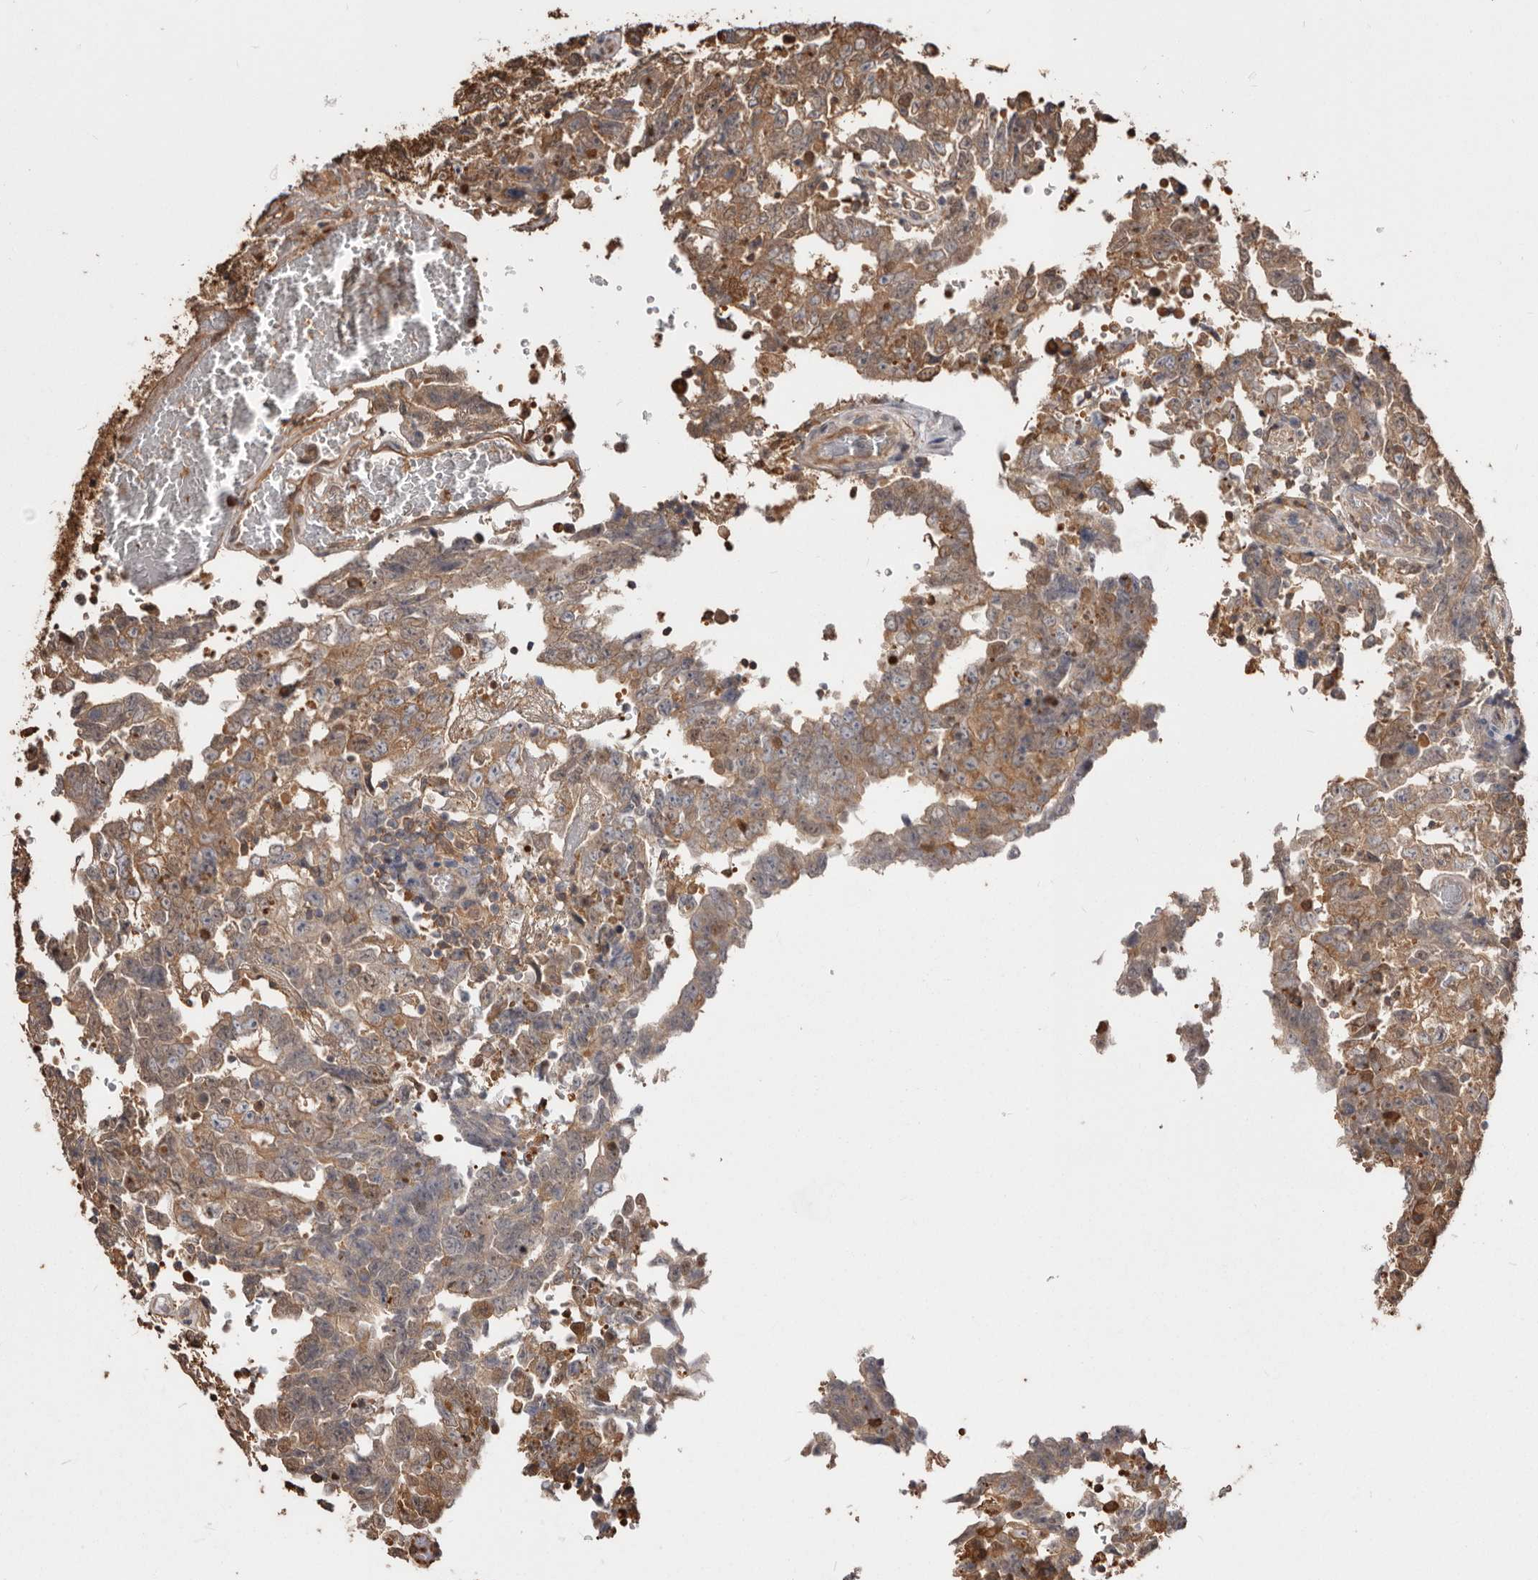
{"staining": {"intensity": "moderate", "quantity": ">75%", "location": "cytoplasmic/membranous"}, "tissue": "testis cancer", "cell_type": "Tumor cells", "image_type": "cancer", "snomed": [{"axis": "morphology", "description": "Carcinoma, Embryonal, NOS"}, {"axis": "topography", "description": "Testis"}], "caption": "Protein staining of testis embryonal carcinoma tissue displays moderate cytoplasmic/membranous staining in about >75% of tumor cells. (IHC, brightfield microscopy, high magnification).", "gene": "PKM", "patient": {"sex": "male", "age": 26}}